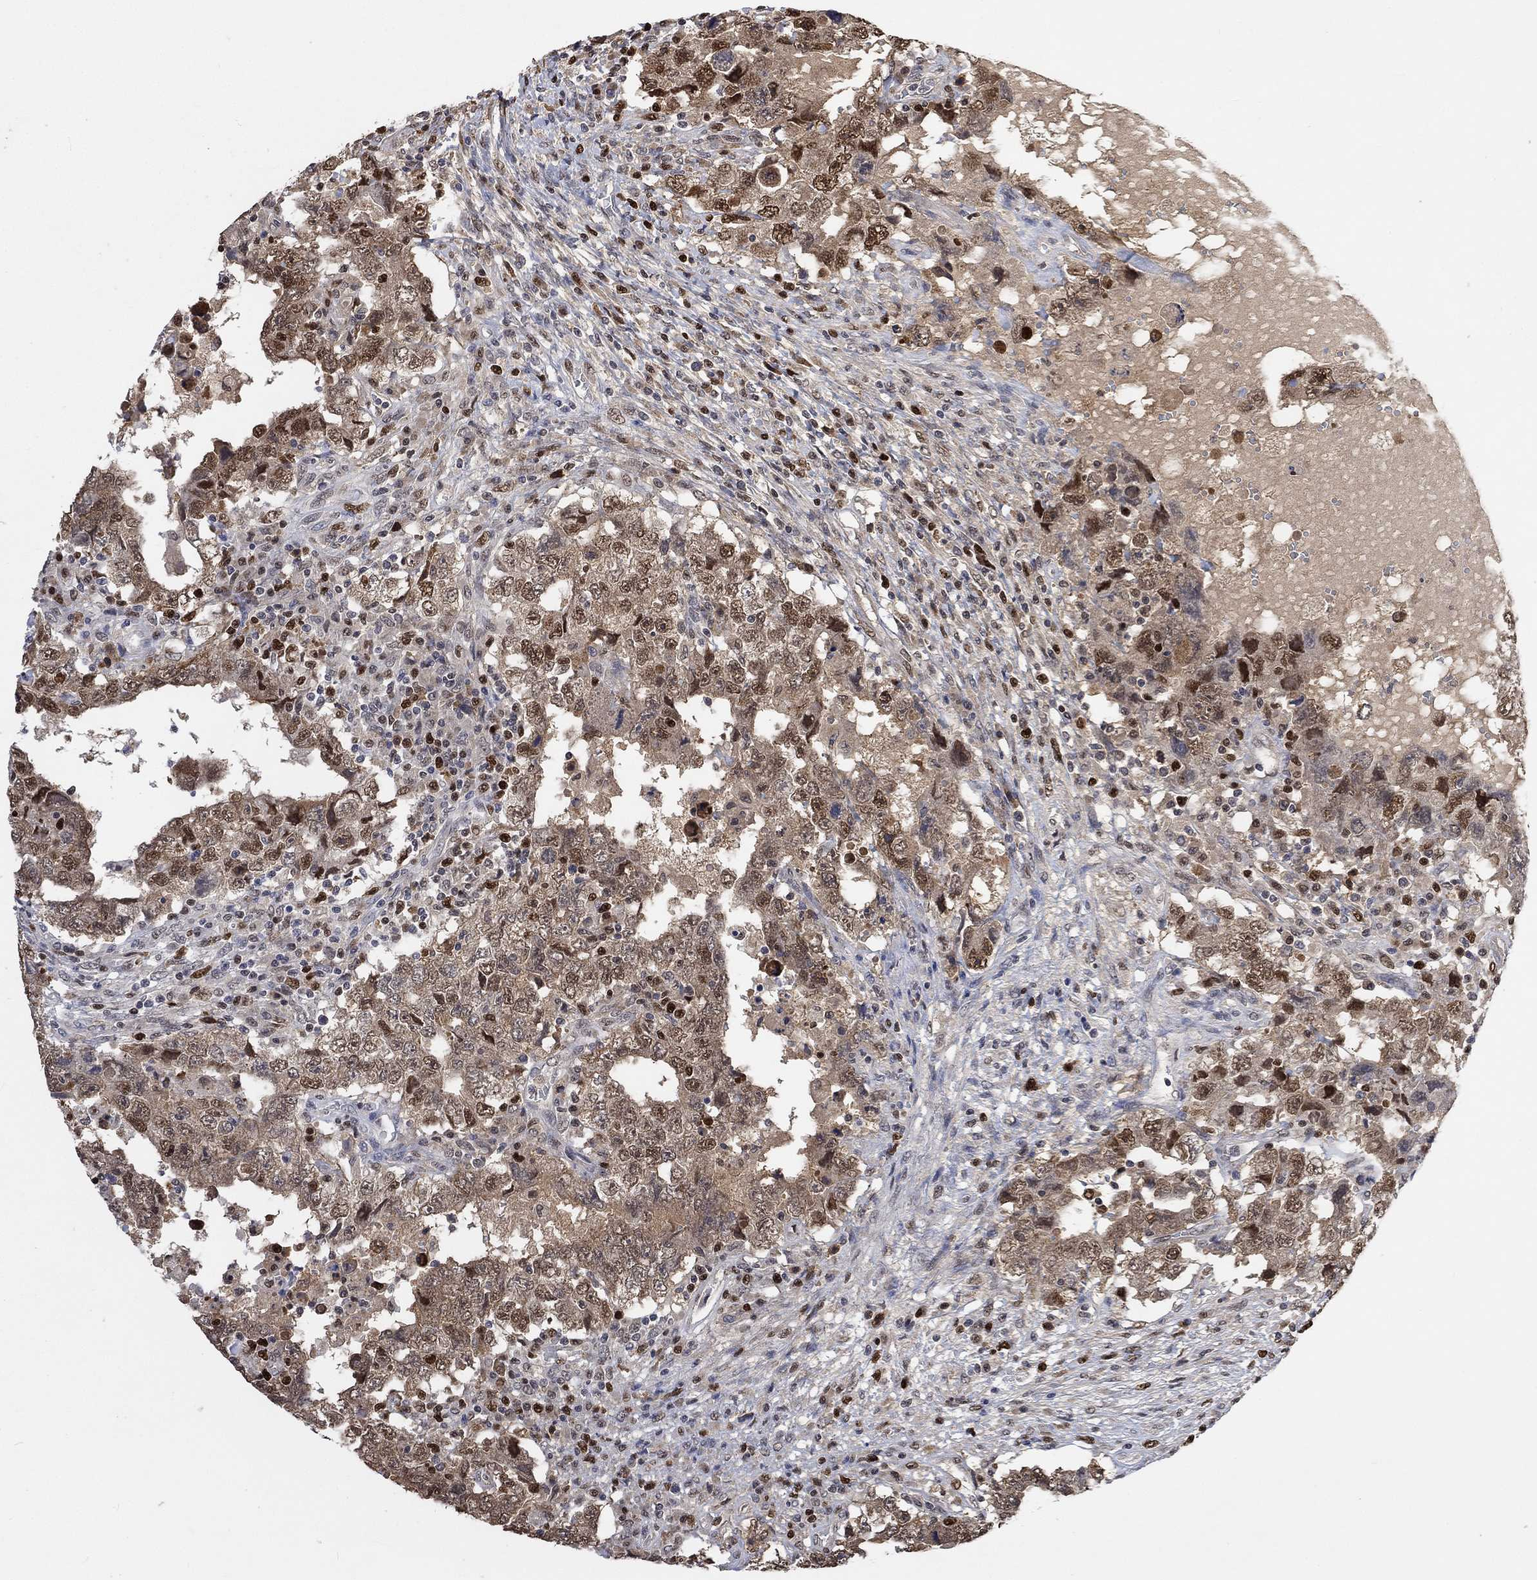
{"staining": {"intensity": "moderate", "quantity": ">75%", "location": "cytoplasmic/membranous,nuclear"}, "tissue": "testis cancer", "cell_type": "Tumor cells", "image_type": "cancer", "snomed": [{"axis": "morphology", "description": "Carcinoma, Embryonal, NOS"}, {"axis": "topography", "description": "Testis"}], "caption": "This image reveals testis embryonal carcinoma stained with immunohistochemistry to label a protein in brown. The cytoplasmic/membranous and nuclear of tumor cells show moderate positivity for the protein. Nuclei are counter-stained blue.", "gene": "RAD54L2", "patient": {"sex": "male", "age": 26}}